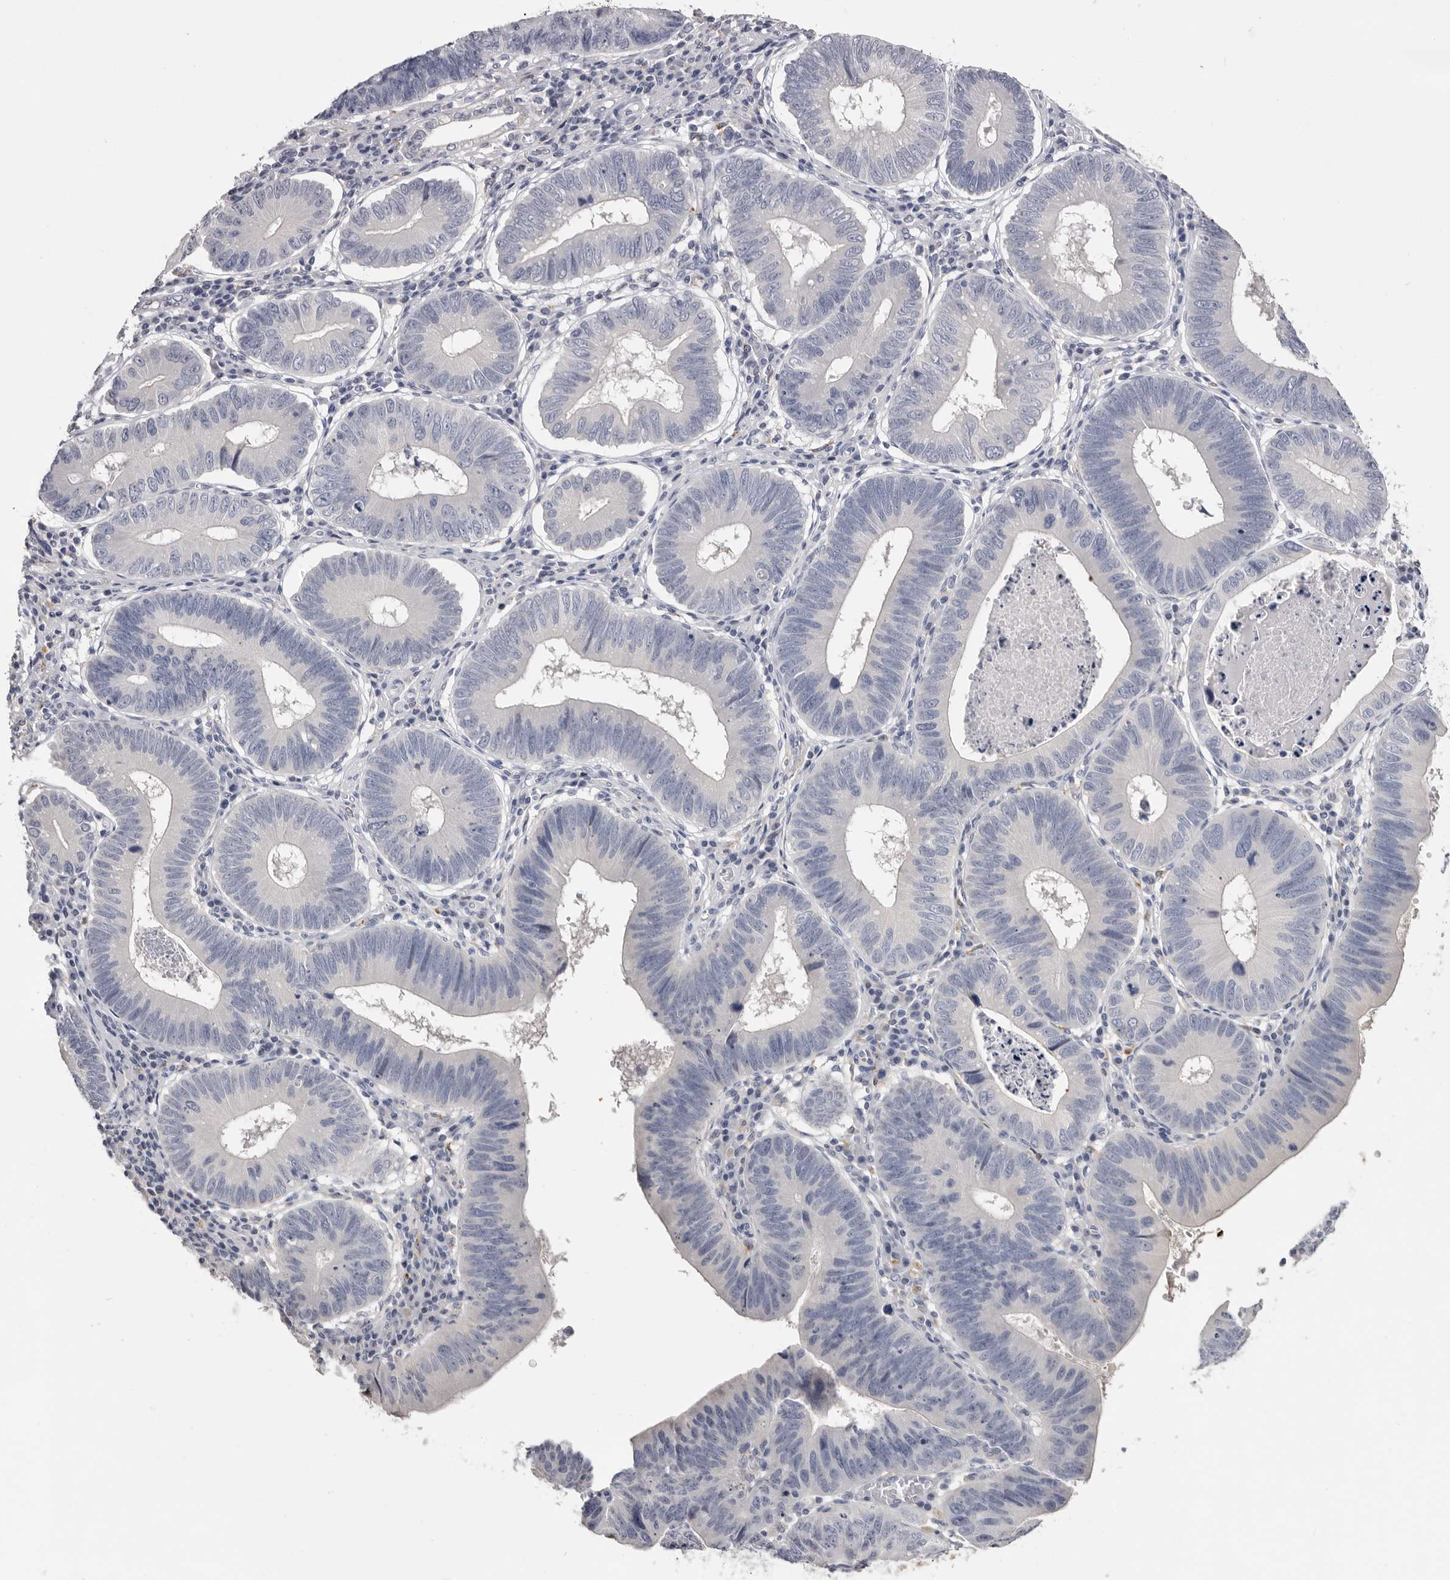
{"staining": {"intensity": "negative", "quantity": "none", "location": "none"}, "tissue": "stomach cancer", "cell_type": "Tumor cells", "image_type": "cancer", "snomed": [{"axis": "morphology", "description": "Adenocarcinoma, NOS"}, {"axis": "topography", "description": "Stomach"}], "caption": "The immunohistochemistry image has no significant expression in tumor cells of stomach cancer (adenocarcinoma) tissue.", "gene": "KLHL38", "patient": {"sex": "male", "age": 59}}